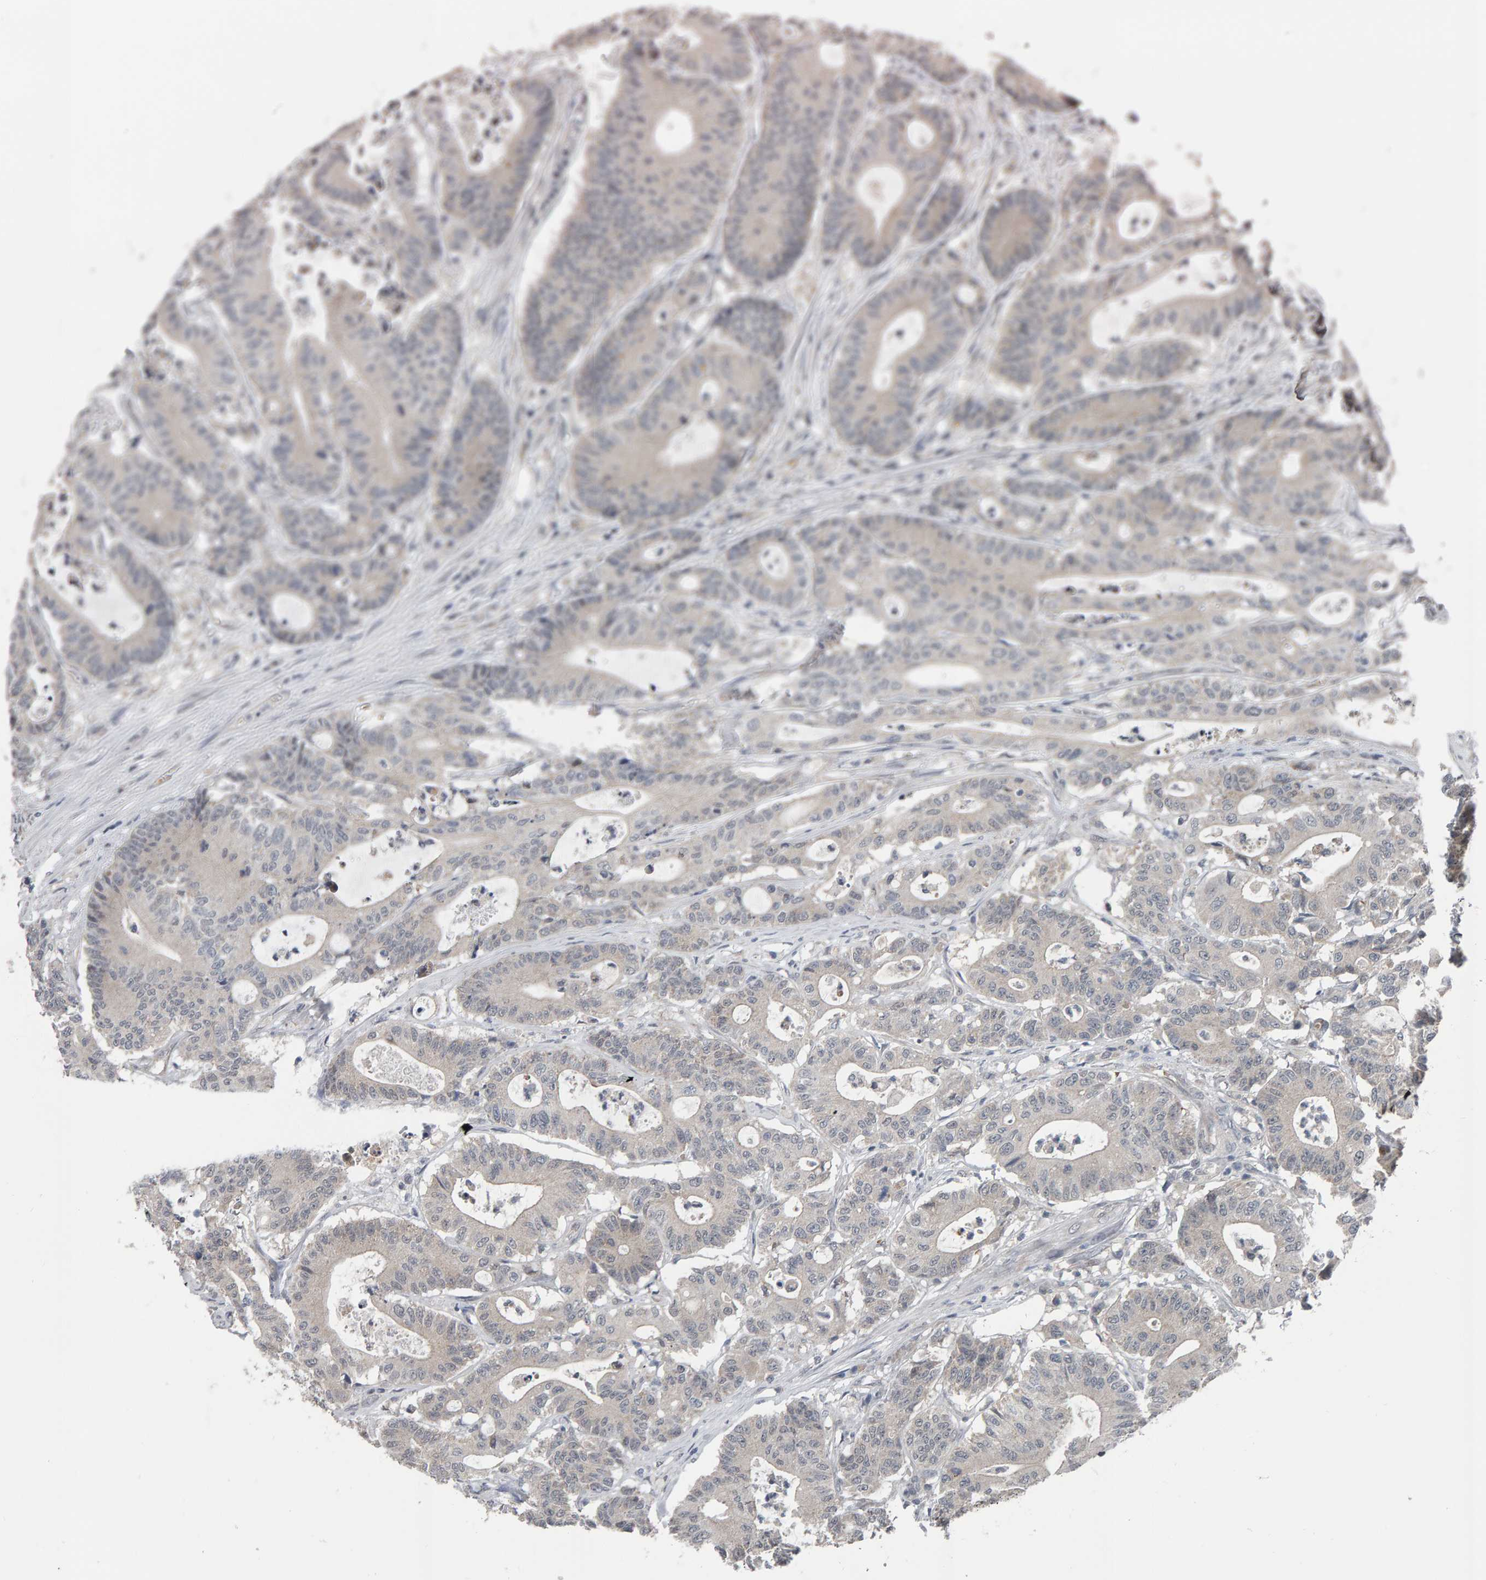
{"staining": {"intensity": "weak", "quantity": ">75%", "location": "cytoplasmic/membranous"}, "tissue": "colorectal cancer", "cell_type": "Tumor cells", "image_type": "cancer", "snomed": [{"axis": "morphology", "description": "Adenocarcinoma, NOS"}, {"axis": "topography", "description": "Colon"}], "caption": "High-magnification brightfield microscopy of colorectal cancer (adenocarcinoma) stained with DAB (3,3'-diaminobenzidine) (brown) and counterstained with hematoxylin (blue). tumor cells exhibit weak cytoplasmic/membranous expression is present in about>75% of cells.", "gene": "COASY", "patient": {"sex": "female", "age": 84}}